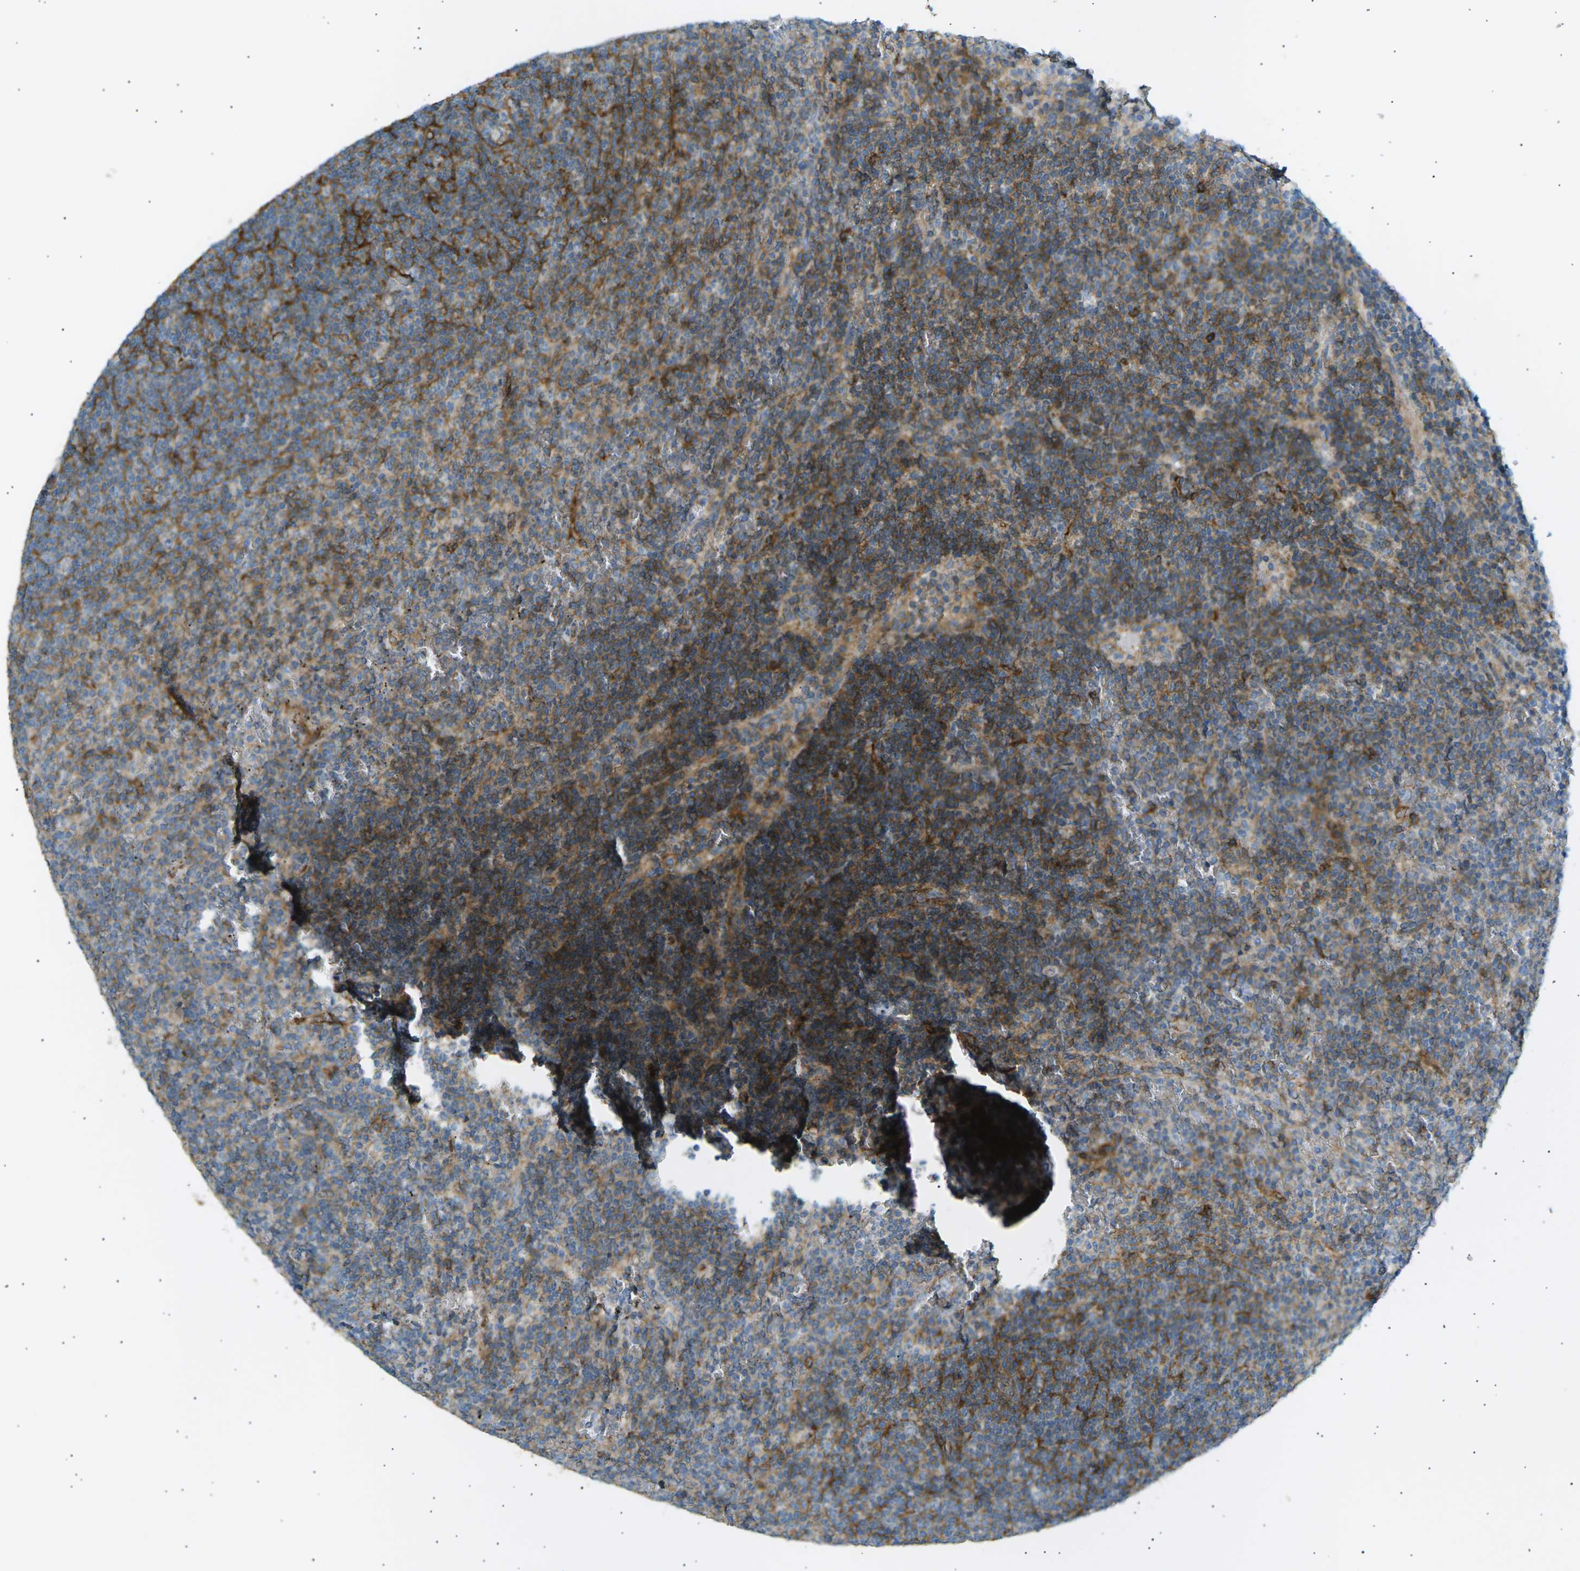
{"staining": {"intensity": "moderate", "quantity": "25%-75%", "location": "cytoplasmic/membranous"}, "tissue": "lymphoma", "cell_type": "Tumor cells", "image_type": "cancer", "snomed": [{"axis": "morphology", "description": "Malignant lymphoma, non-Hodgkin's type, Low grade"}, {"axis": "topography", "description": "Spleen"}], "caption": "Low-grade malignant lymphoma, non-Hodgkin's type stained with a protein marker displays moderate staining in tumor cells.", "gene": "ATP2B4", "patient": {"sex": "female", "age": 50}}